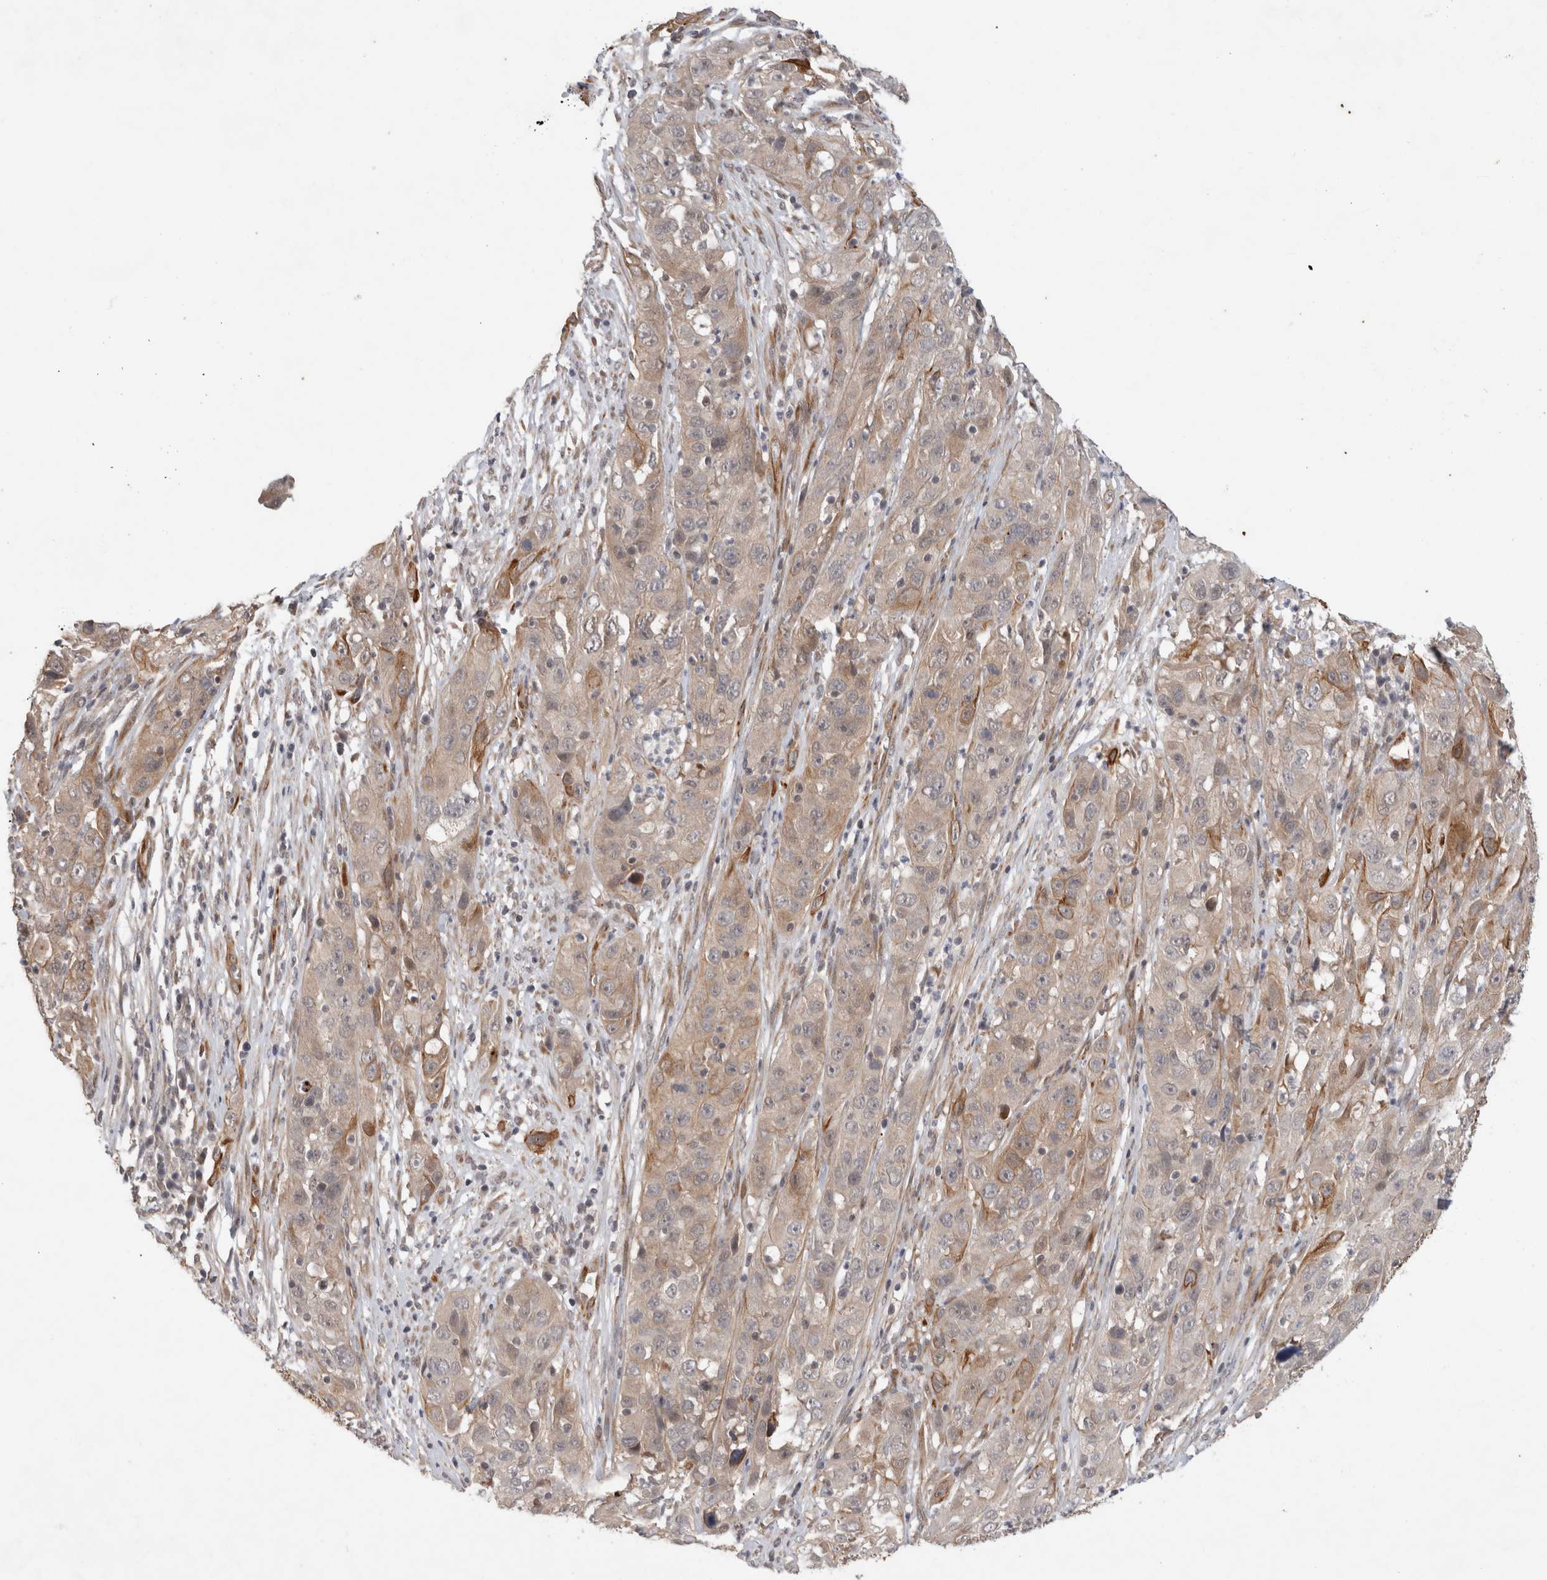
{"staining": {"intensity": "moderate", "quantity": "<25%", "location": "cytoplasmic/membranous"}, "tissue": "cervical cancer", "cell_type": "Tumor cells", "image_type": "cancer", "snomed": [{"axis": "morphology", "description": "Squamous cell carcinoma, NOS"}, {"axis": "topography", "description": "Cervix"}], "caption": "The micrograph displays immunohistochemical staining of squamous cell carcinoma (cervical). There is moderate cytoplasmic/membranous staining is present in approximately <25% of tumor cells.", "gene": "CRISPLD1", "patient": {"sex": "female", "age": 32}}